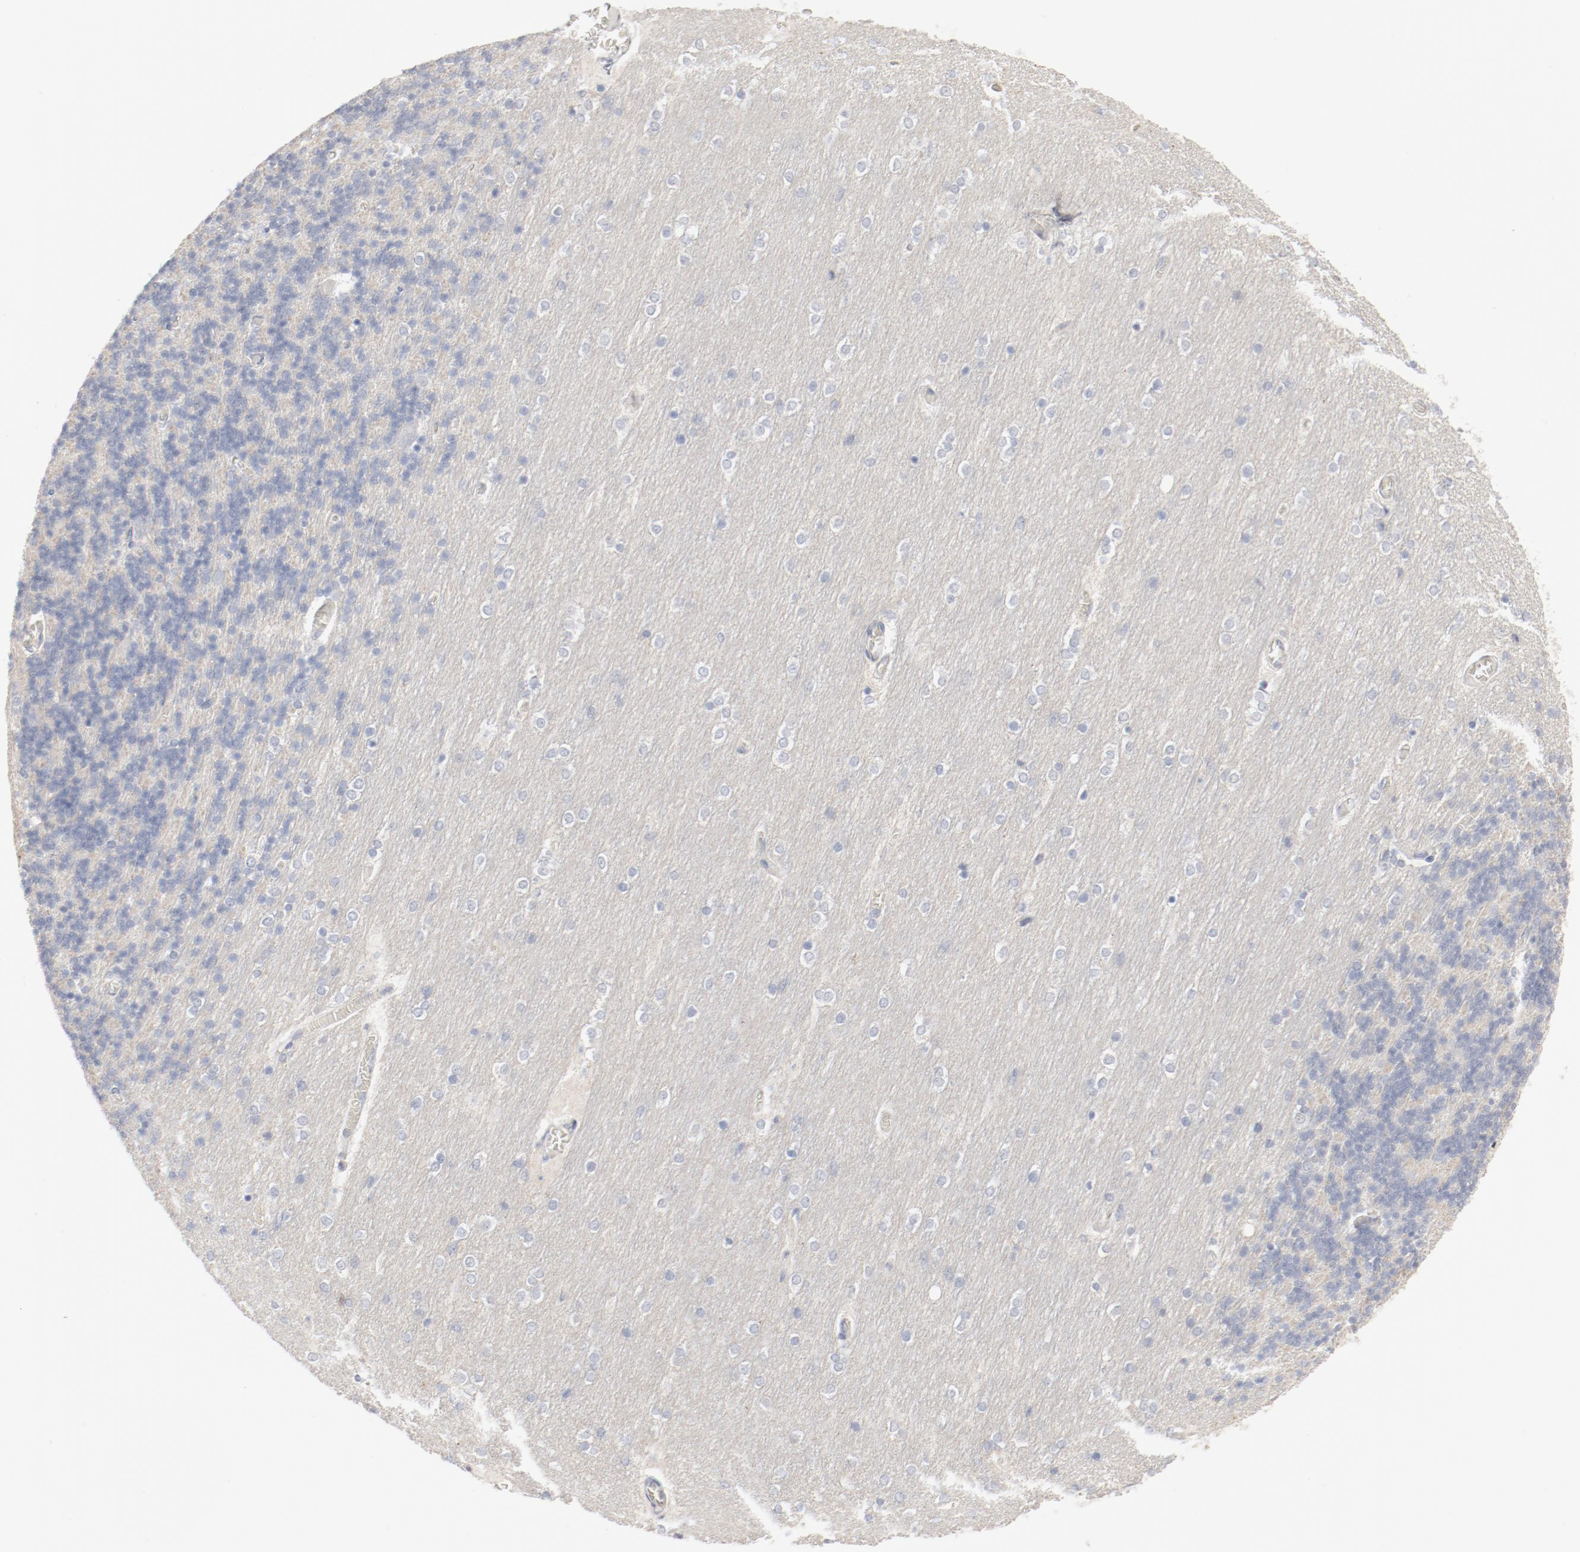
{"staining": {"intensity": "negative", "quantity": "none", "location": "none"}, "tissue": "cerebellum", "cell_type": "Cells in granular layer", "image_type": "normal", "snomed": [{"axis": "morphology", "description": "Normal tissue, NOS"}, {"axis": "topography", "description": "Cerebellum"}], "caption": "This is a image of IHC staining of normal cerebellum, which shows no expression in cells in granular layer. The staining is performed using DAB brown chromogen with nuclei counter-stained in using hematoxylin.", "gene": "CDK1", "patient": {"sex": "female", "age": 54}}